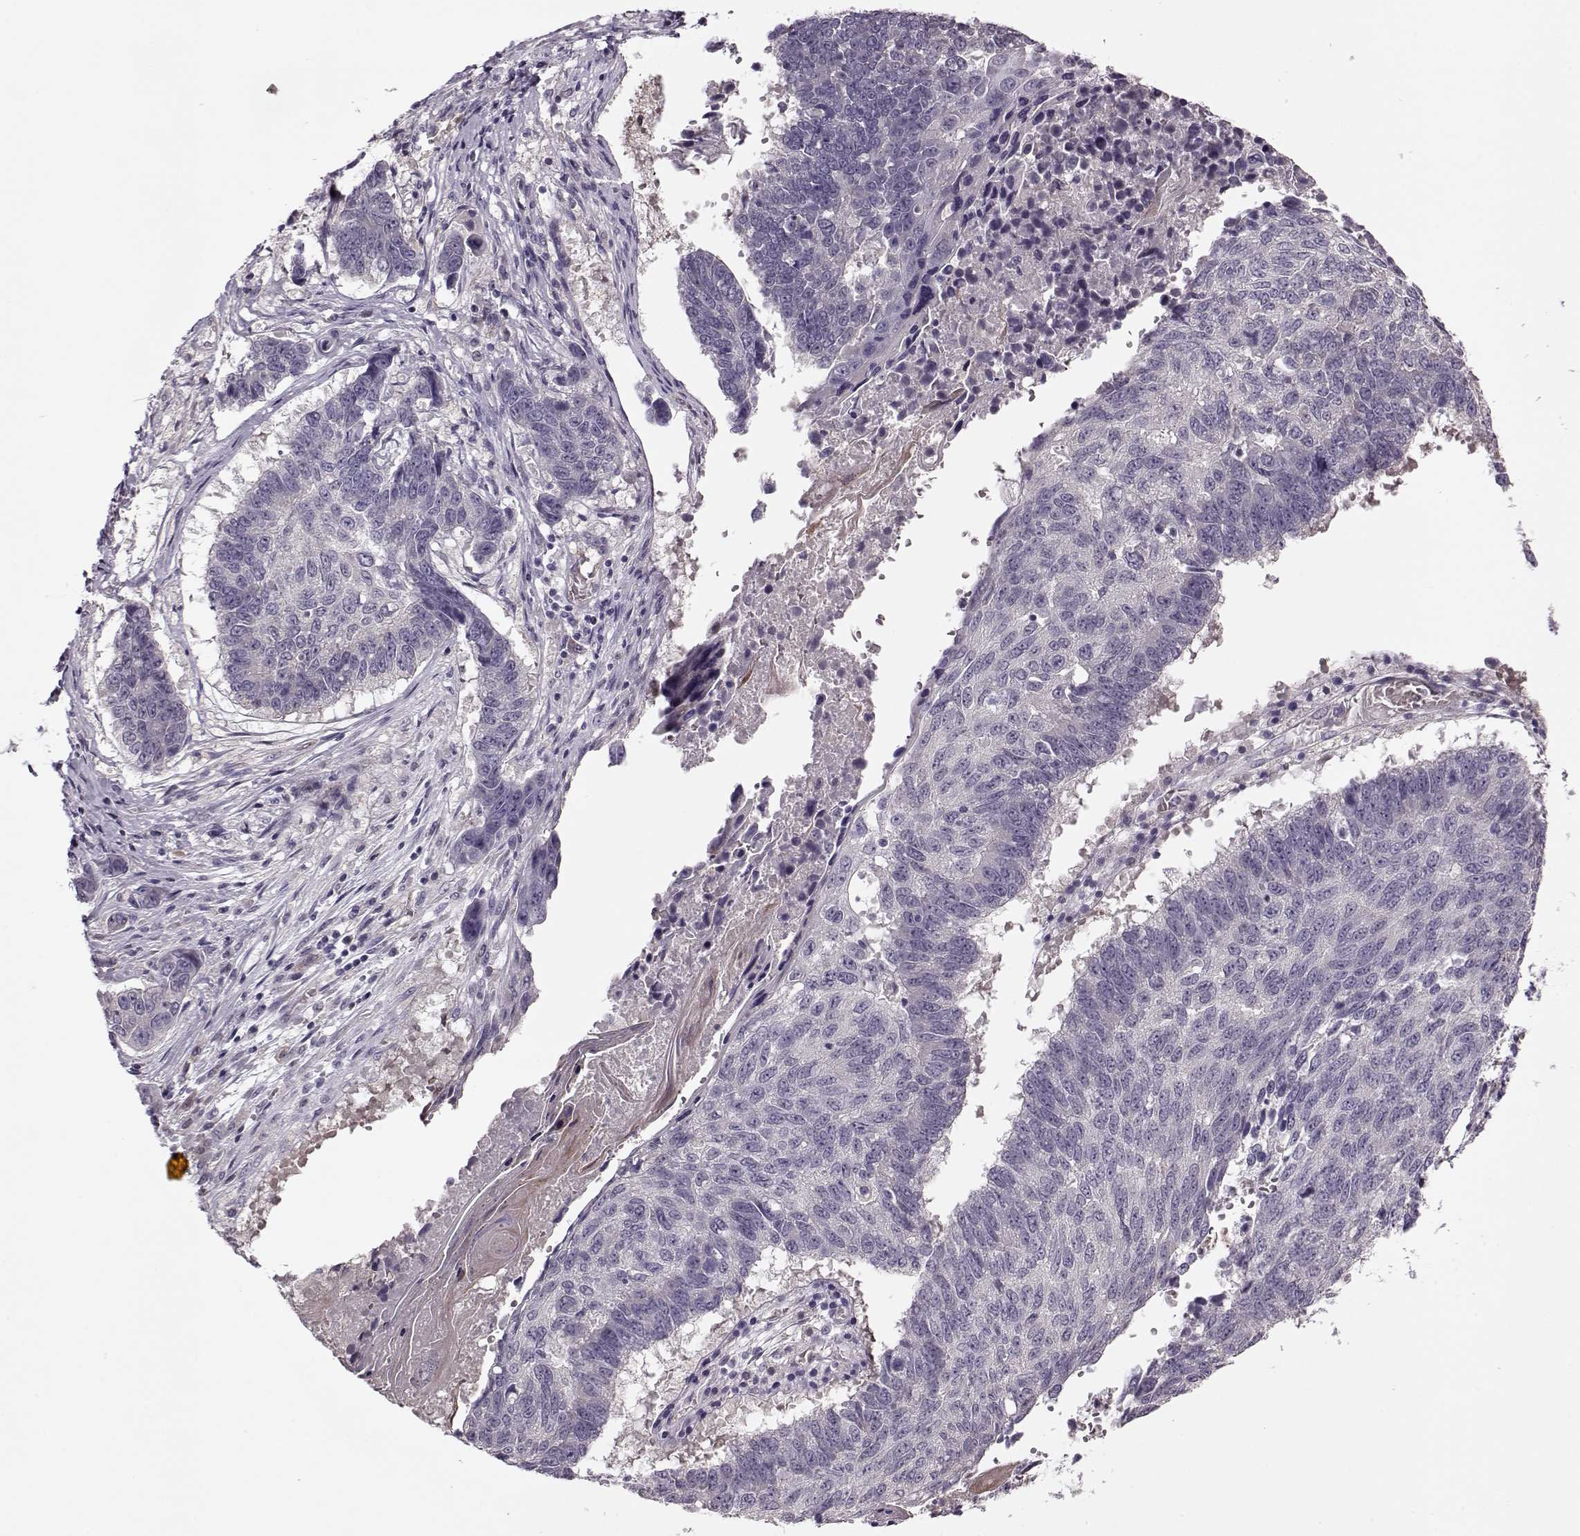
{"staining": {"intensity": "negative", "quantity": "none", "location": "none"}, "tissue": "lung cancer", "cell_type": "Tumor cells", "image_type": "cancer", "snomed": [{"axis": "morphology", "description": "Squamous cell carcinoma, NOS"}, {"axis": "topography", "description": "Lung"}], "caption": "Protein analysis of squamous cell carcinoma (lung) reveals no significant staining in tumor cells.", "gene": "ACOT11", "patient": {"sex": "male", "age": 73}}